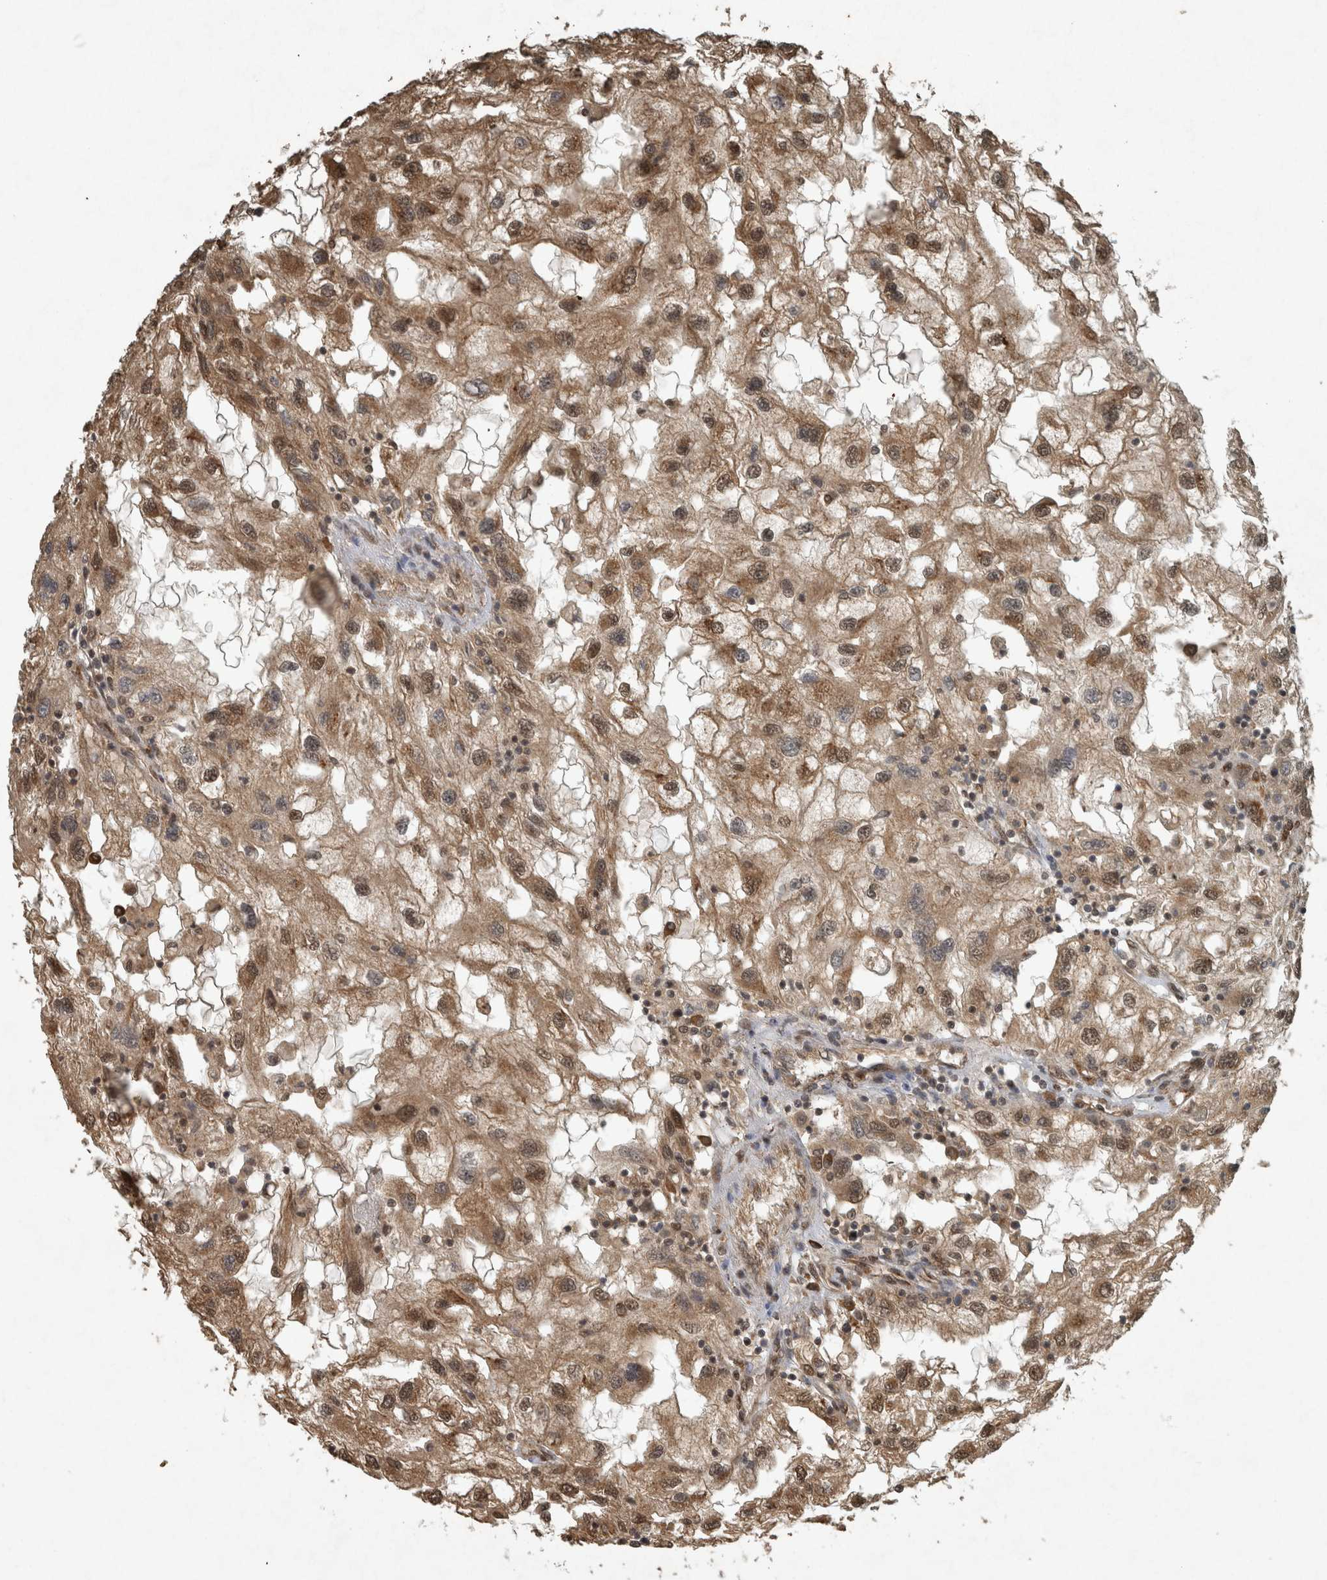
{"staining": {"intensity": "moderate", "quantity": ">75%", "location": "cytoplasmic/membranous,nuclear"}, "tissue": "renal cancer", "cell_type": "Tumor cells", "image_type": "cancer", "snomed": [{"axis": "morphology", "description": "Normal tissue, NOS"}, {"axis": "morphology", "description": "Adenocarcinoma, NOS"}, {"axis": "topography", "description": "Kidney"}], "caption": "Human renal cancer stained with a protein marker shows moderate staining in tumor cells.", "gene": "ARHGEF12", "patient": {"sex": "male", "age": 71}}